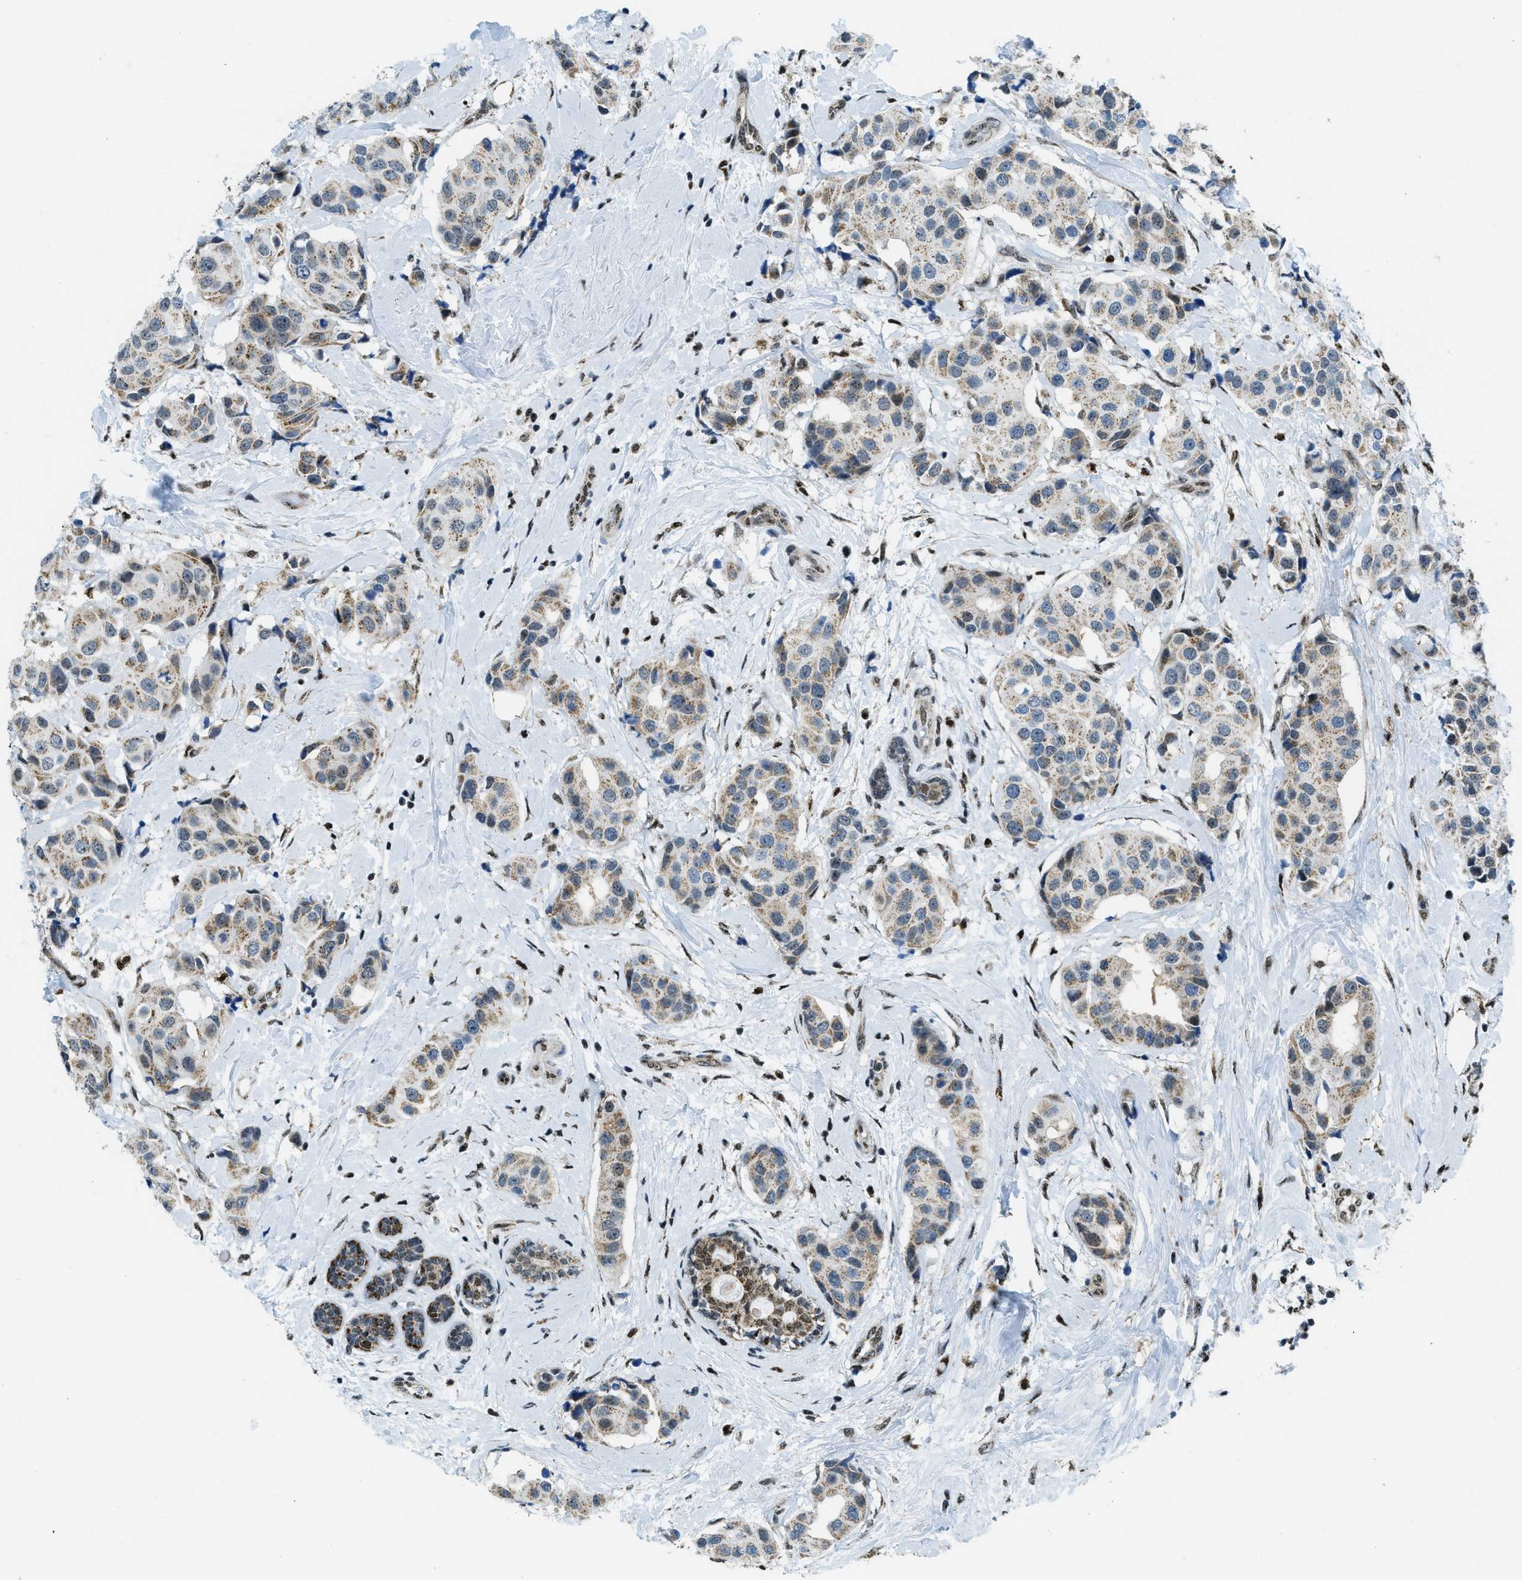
{"staining": {"intensity": "weak", "quantity": ">75%", "location": "cytoplasmic/membranous"}, "tissue": "breast cancer", "cell_type": "Tumor cells", "image_type": "cancer", "snomed": [{"axis": "morphology", "description": "Normal tissue, NOS"}, {"axis": "morphology", "description": "Duct carcinoma"}, {"axis": "topography", "description": "Breast"}], "caption": "A high-resolution micrograph shows immunohistochemistry staining of breast cancer (intraductal carcinoma), which exhibits weak cytoplasmic/membranous positivity in about >75% of tumor cells.", "gene": "SP100", "patient": {"sex": "female", "age": 39}}